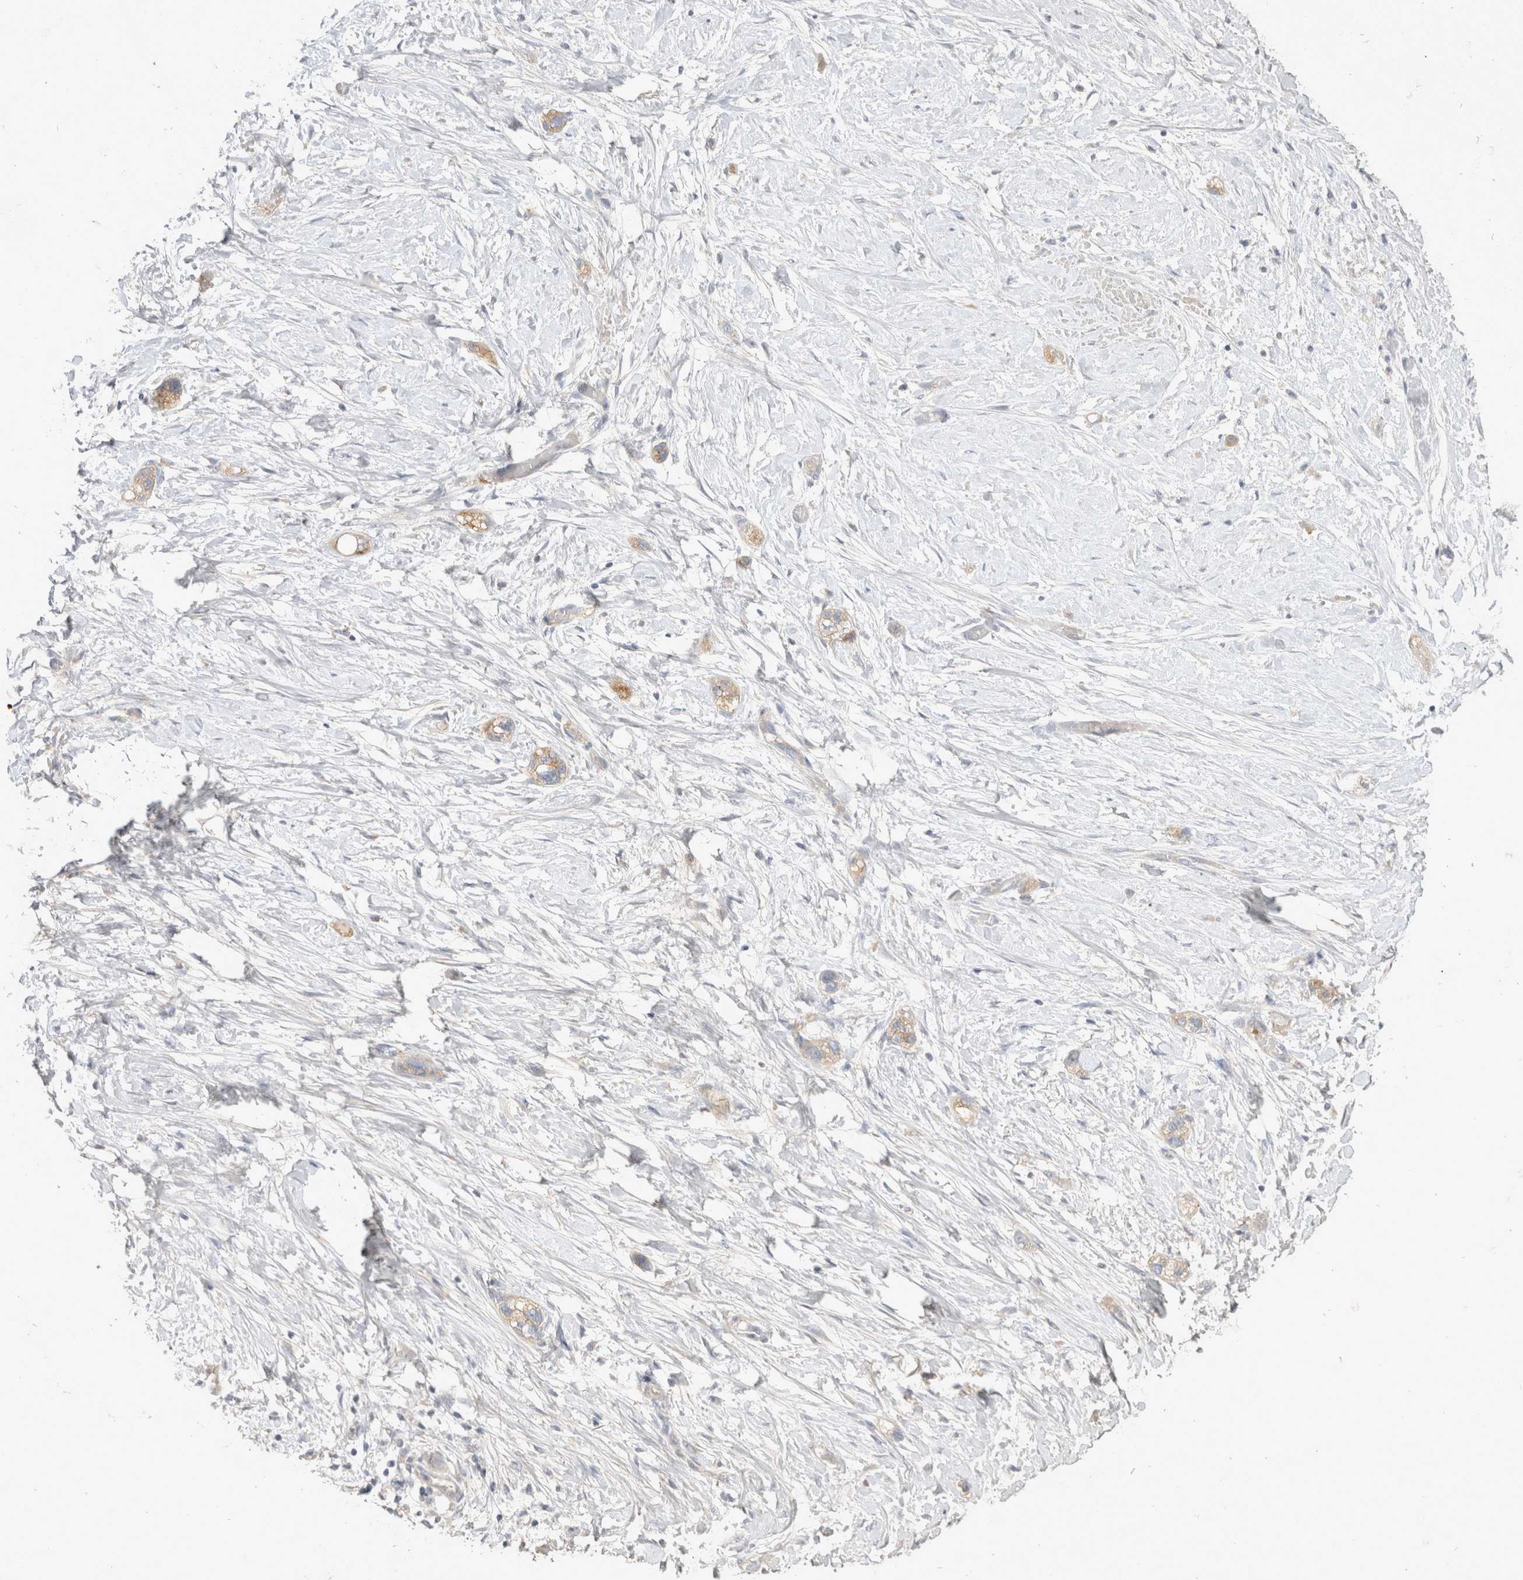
{"staining": {"intensity": "weak", "quantity": ">75%", "location": "cytoplasmic/membranous"}, "tissue": "stomach cancer", "cell_type": "Tumor cells", "image_type": "cancer", "snomed": [{"axis": "morphology", "description": "Adenocarcinoma, NOS"}, {"axis": "topography", "description": "Stomach"}, {"axis": "topography", "description": "Stomach, lower"}], "caption": "Protein staining by IHC shows weak cytoplasmic/membranous positivity in about >75% of tumor cells in stomach adenocarcinoma.", "gene": "TOM1L2", "patient": {"sex": "female", "age": 48}}